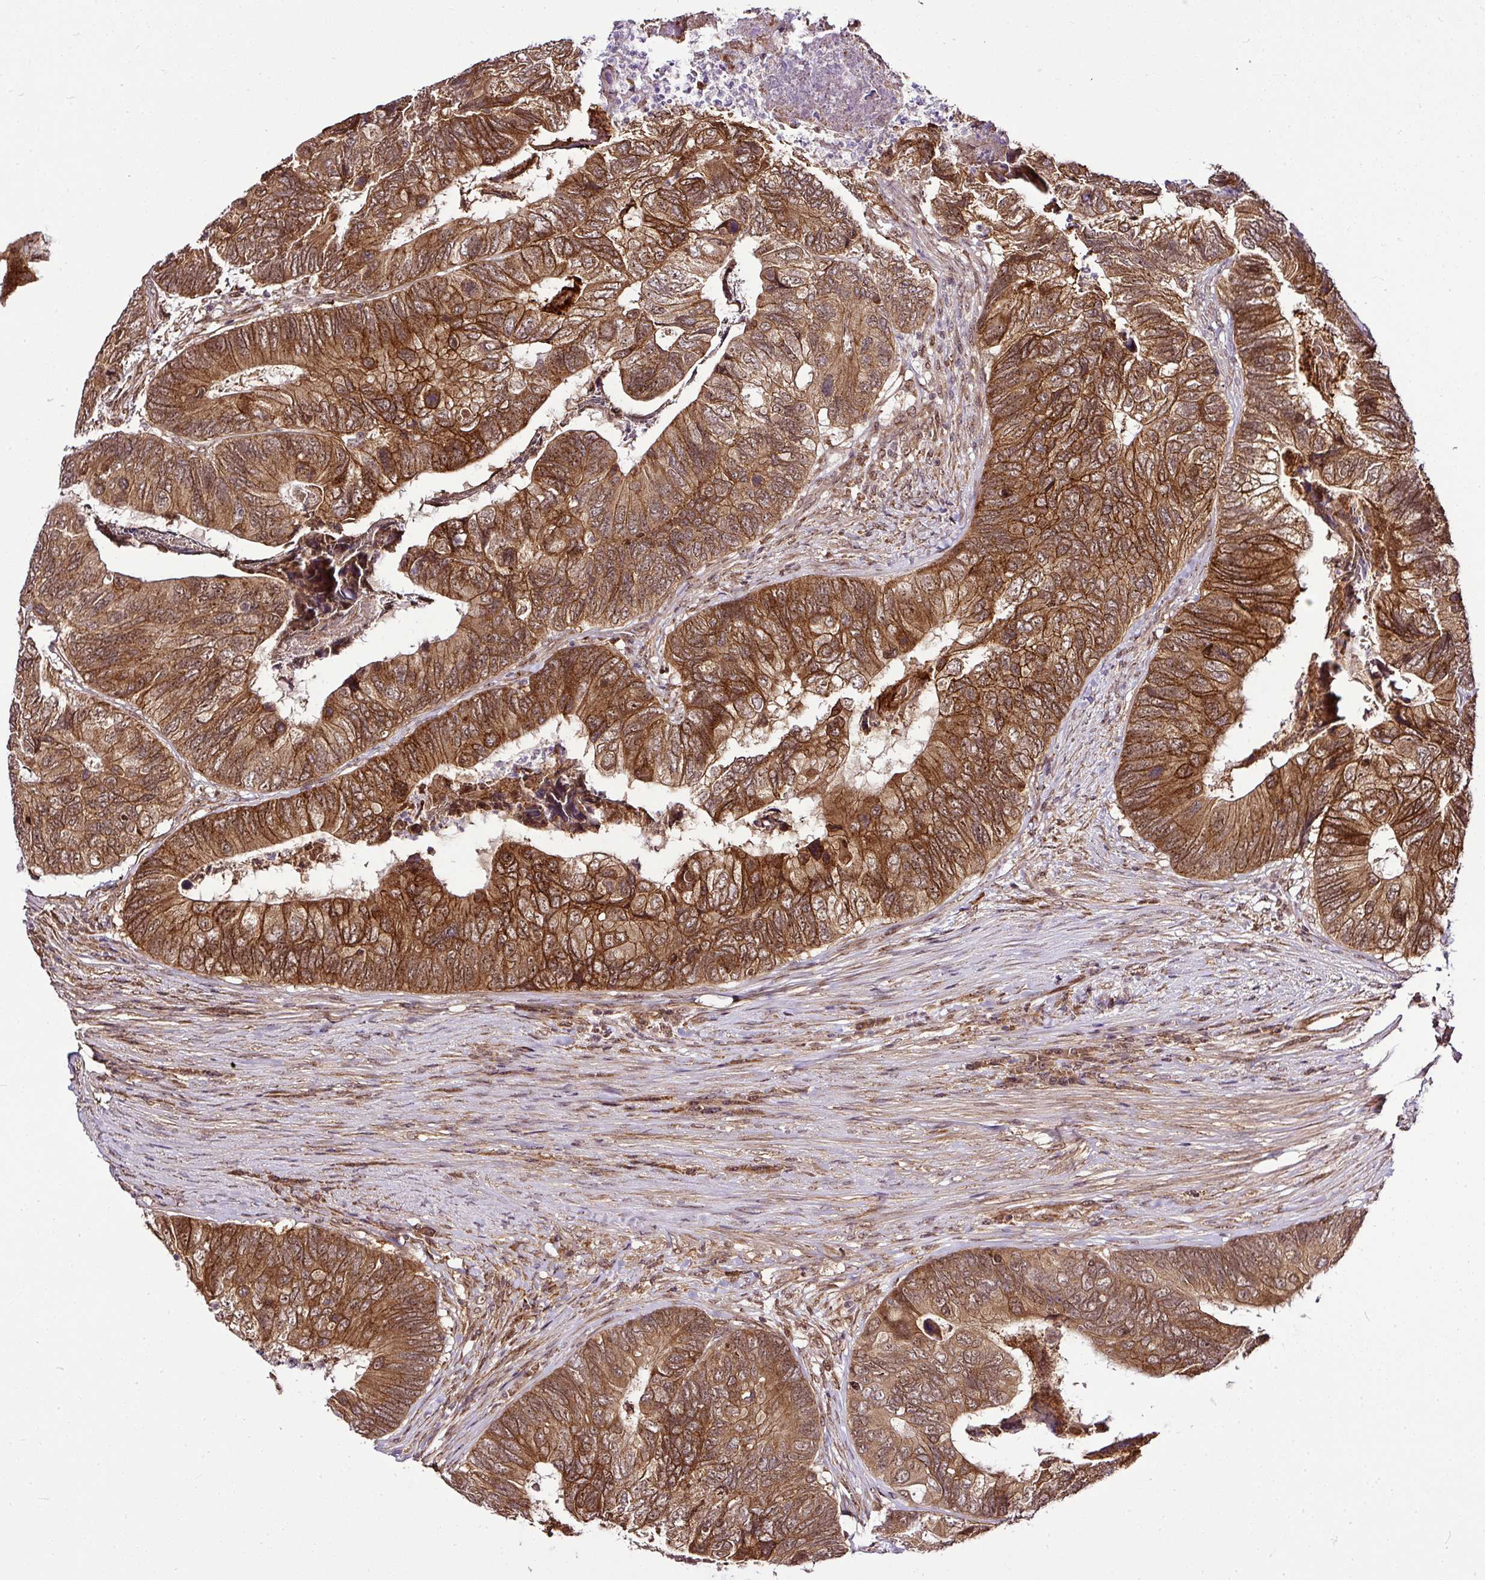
{"staining": {"intensity": "moderate", "quantity": ">75%", "location": "cytoplasmic/membranous,nuclear"}, "tissue": "colorectal cancer", "cell_type": "Tumor cells", "image_type": "cancer", "snomed": [{"axis": "morphology", "description": "Adenocarcinoma, NOS"}, {"axis": "topography", "description": "Colon"}], "caption": "Immunohistochemical staining of human adenocarcinoma (colorectal) displays medium levels of moderate cytoplasmic/membranous and nuclear protein expression in approximately >75% of tumor cells.", "gene": "FAM153A", "patient": {"sex": "female", "age": 67}}